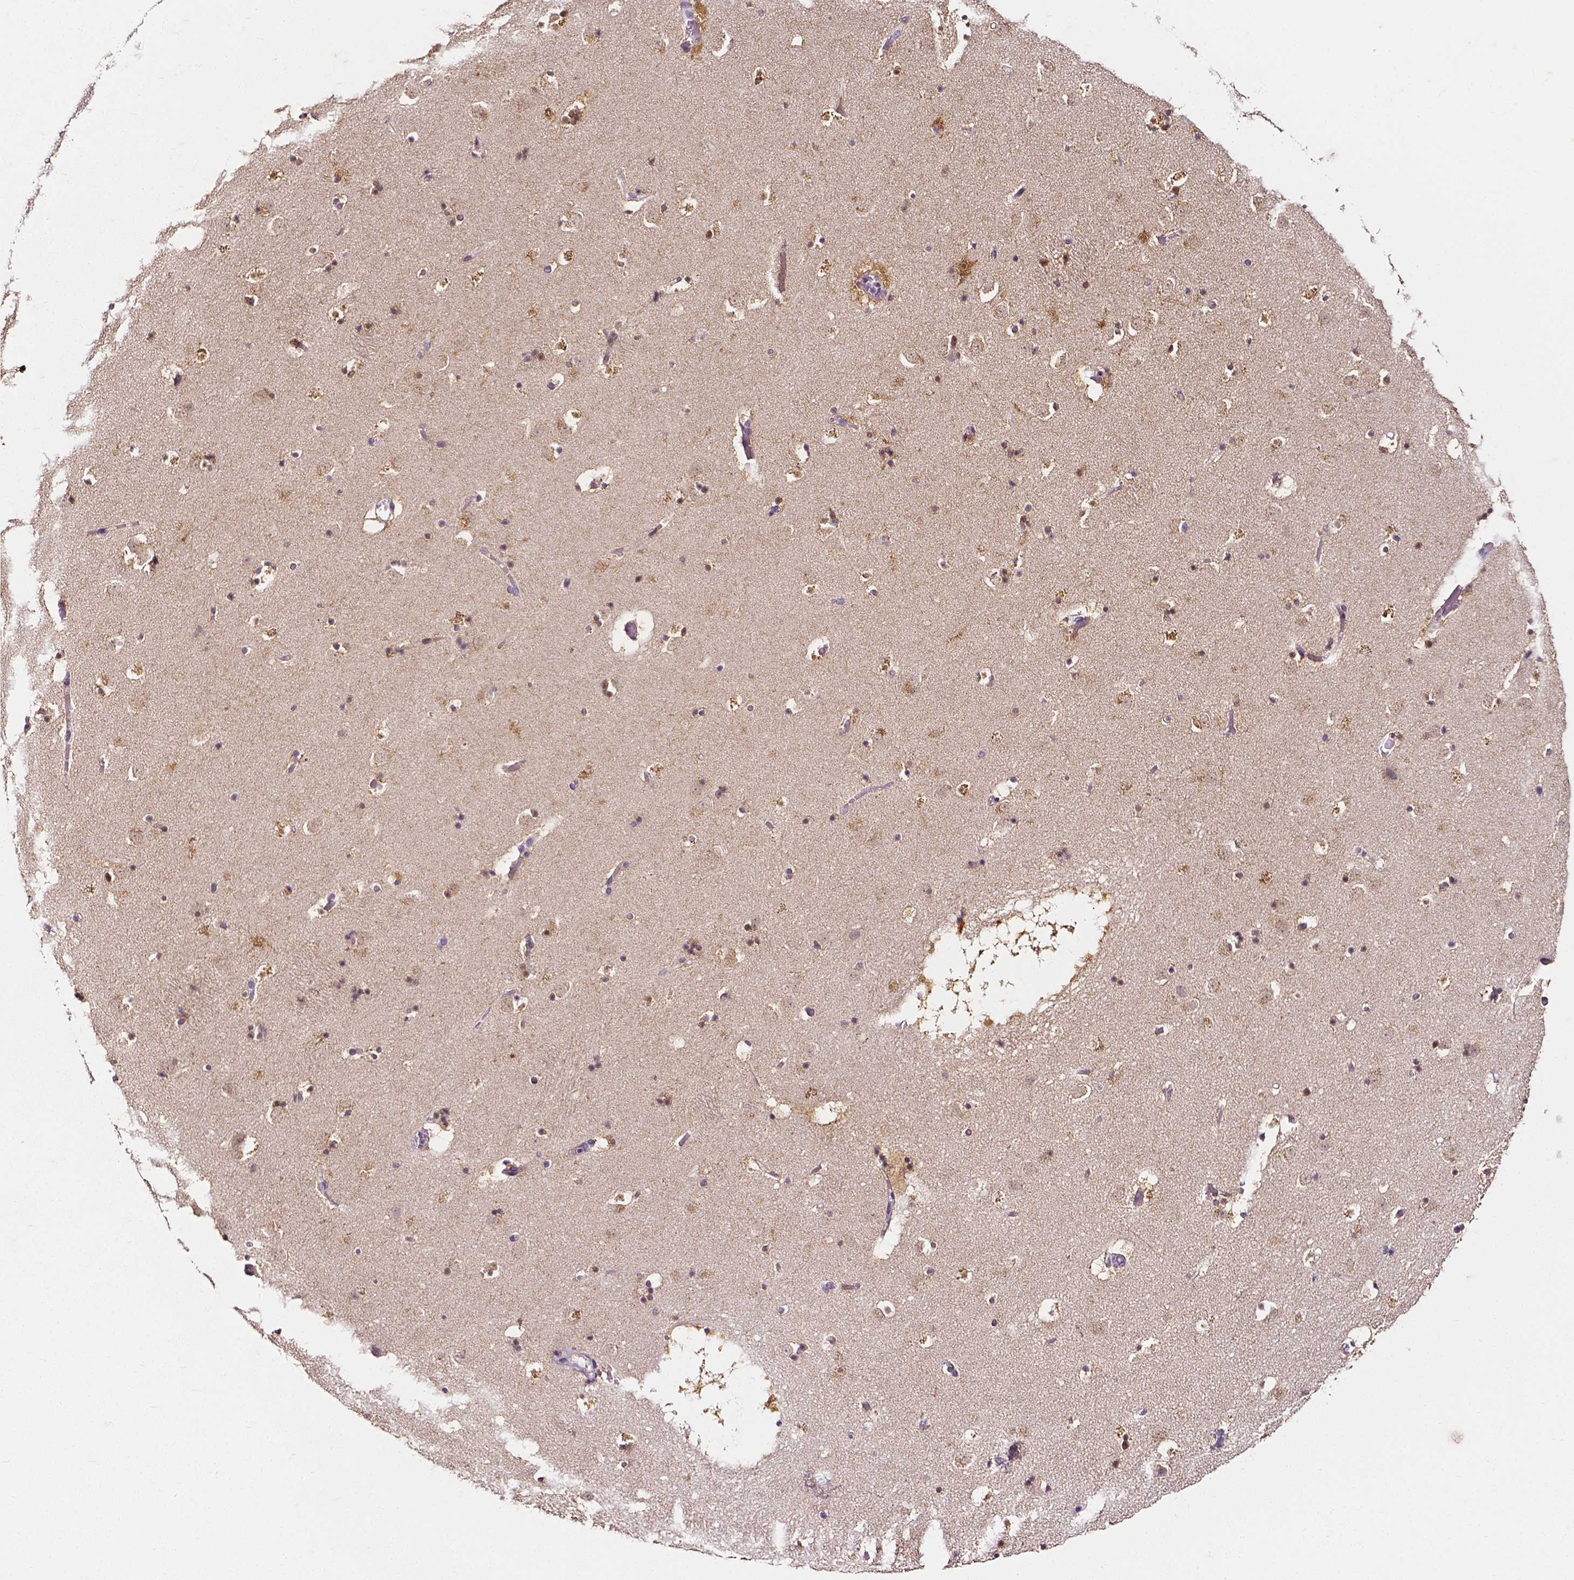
{"staining": {"intensity": "moderate", "quantity": ">75%", "location": "cytoplasmic/membranous,nuclear"}, "tissue": "caudate", "cell_type": "Glial cells", "image_type": "normal", "snomed": [{"axis": "morphology", "description": "Normal tissue, NOS"}, {"axis": "topography", "description": "Lateral ventricle wall"}], "caption": "High-power microscopy captured an IHC photomicrograph of unremarkable caudate, revealing moderate cytoplasmic/membranous,nuclear positivity in approximately >75% of glial cells. (Brightfield microscopy of DAB IHC at high magnification).", "gene": "PSAT1", "patient": {"sex": "female", "age": 42}}